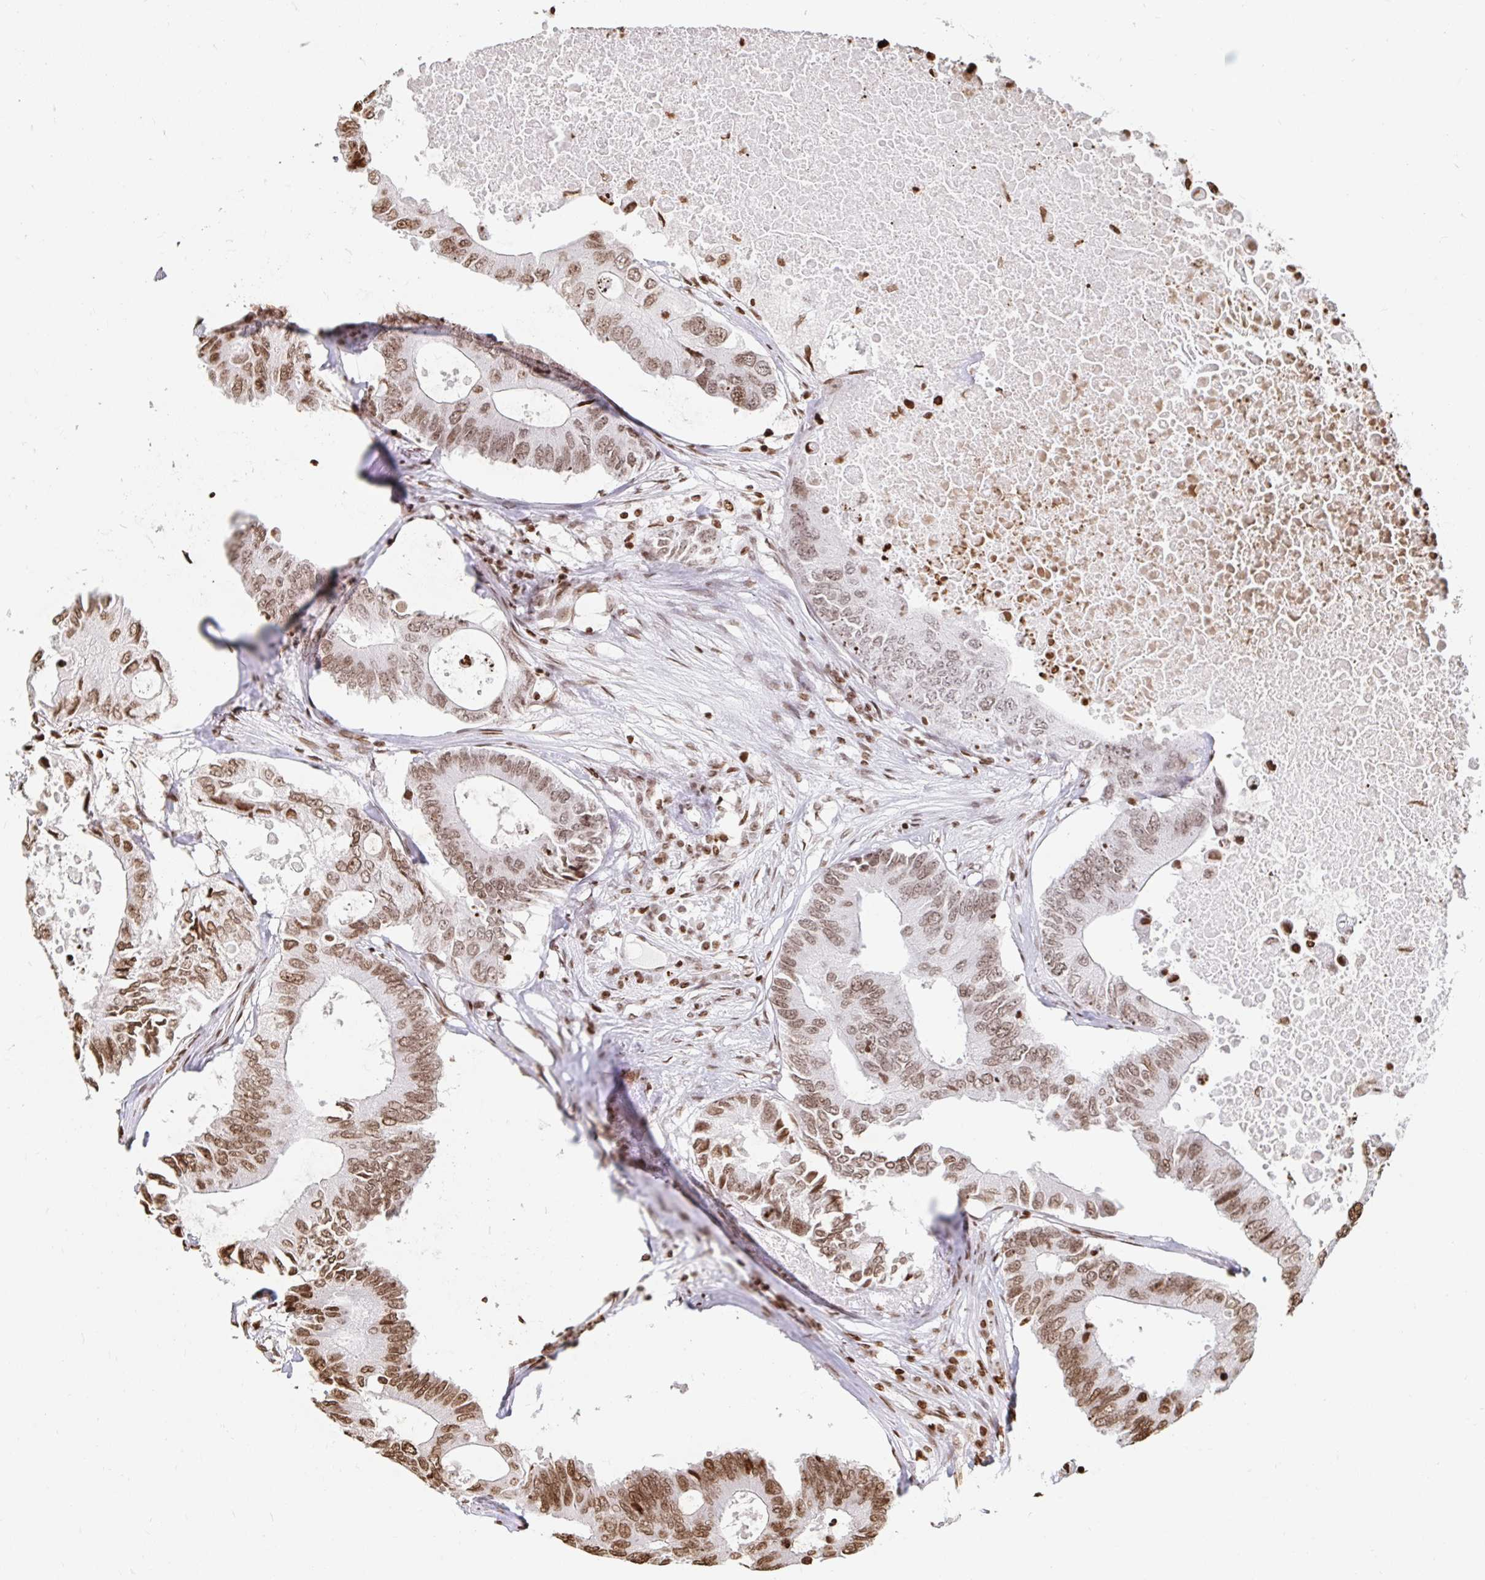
{"staining": {"intensity": "moderate", "quantity": ">75%", "location": "nuclear"}, "tissue": "colorectal cancer", "cell_type": "Tumor cells", "image_type": "cancer", "snomed": [{"axis": "morphology", "description": "Adenocarcinoma, NOS"}, {"axis": "topography", "description": "Colon"}], "caption": "This image exhibits immunohistochemistry (IHC) staining of colorectal cancer, with medium moderate nuclear positivity in about >75% of tumor cells.", "gene": "H2BC5", "patient": {"sex": "male", "age": 71}}